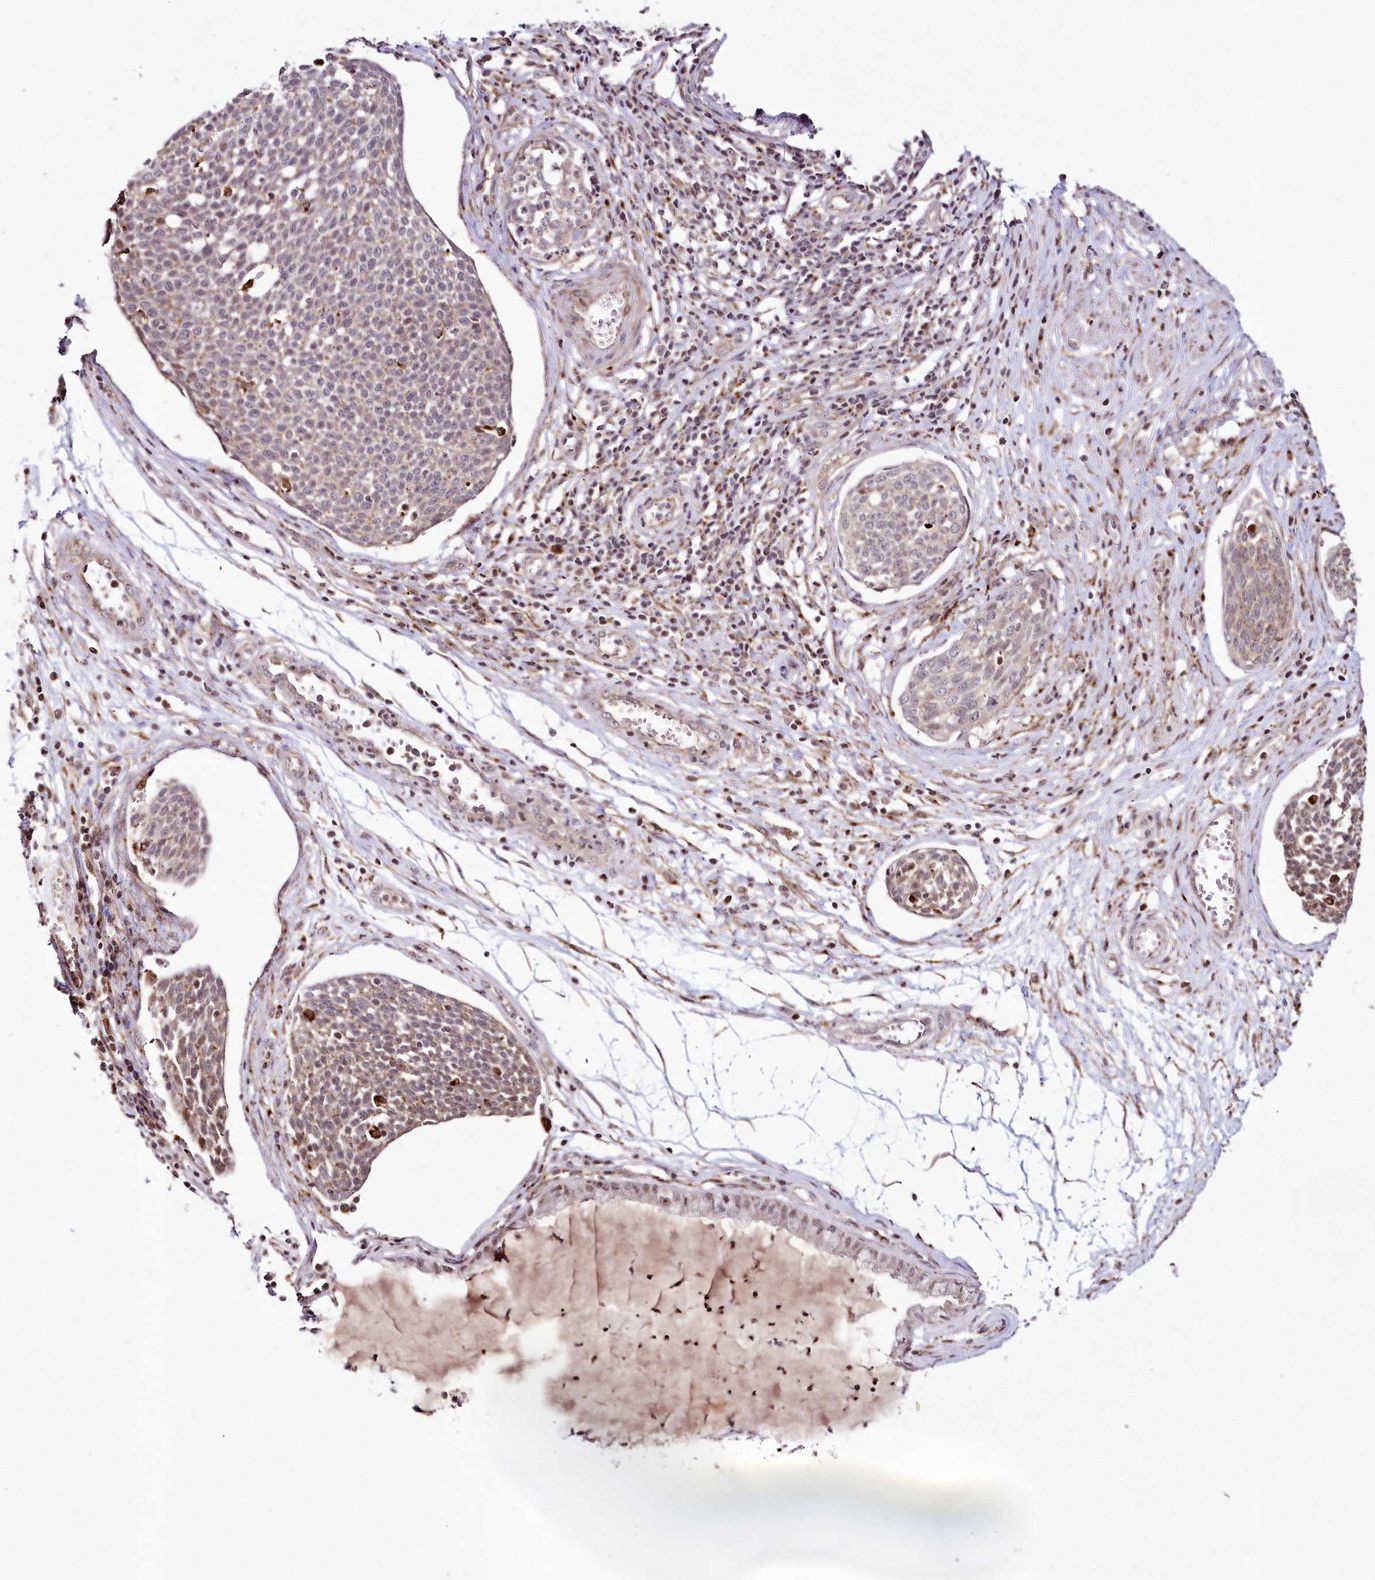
{"staining": {"intensity": "weak", "quantity": "<25%", "location": "nuclear"}, "tissue": "cervical cancer", "cell_type": "Tumor cells", "image_type": "cancer", "snomed": [{"axis": "morphology", "description": "Squamous cell carcinoma, NOS"}, {"axis": "topography", "description": "Cervix"}], "caption": "Squamous cell carcinoma (cervical) was stained to show a protein in brown. There is no significant positivity in tumor cells.", "gene": "HOXC8", "patient": {"sex": "female", "age": 34}}